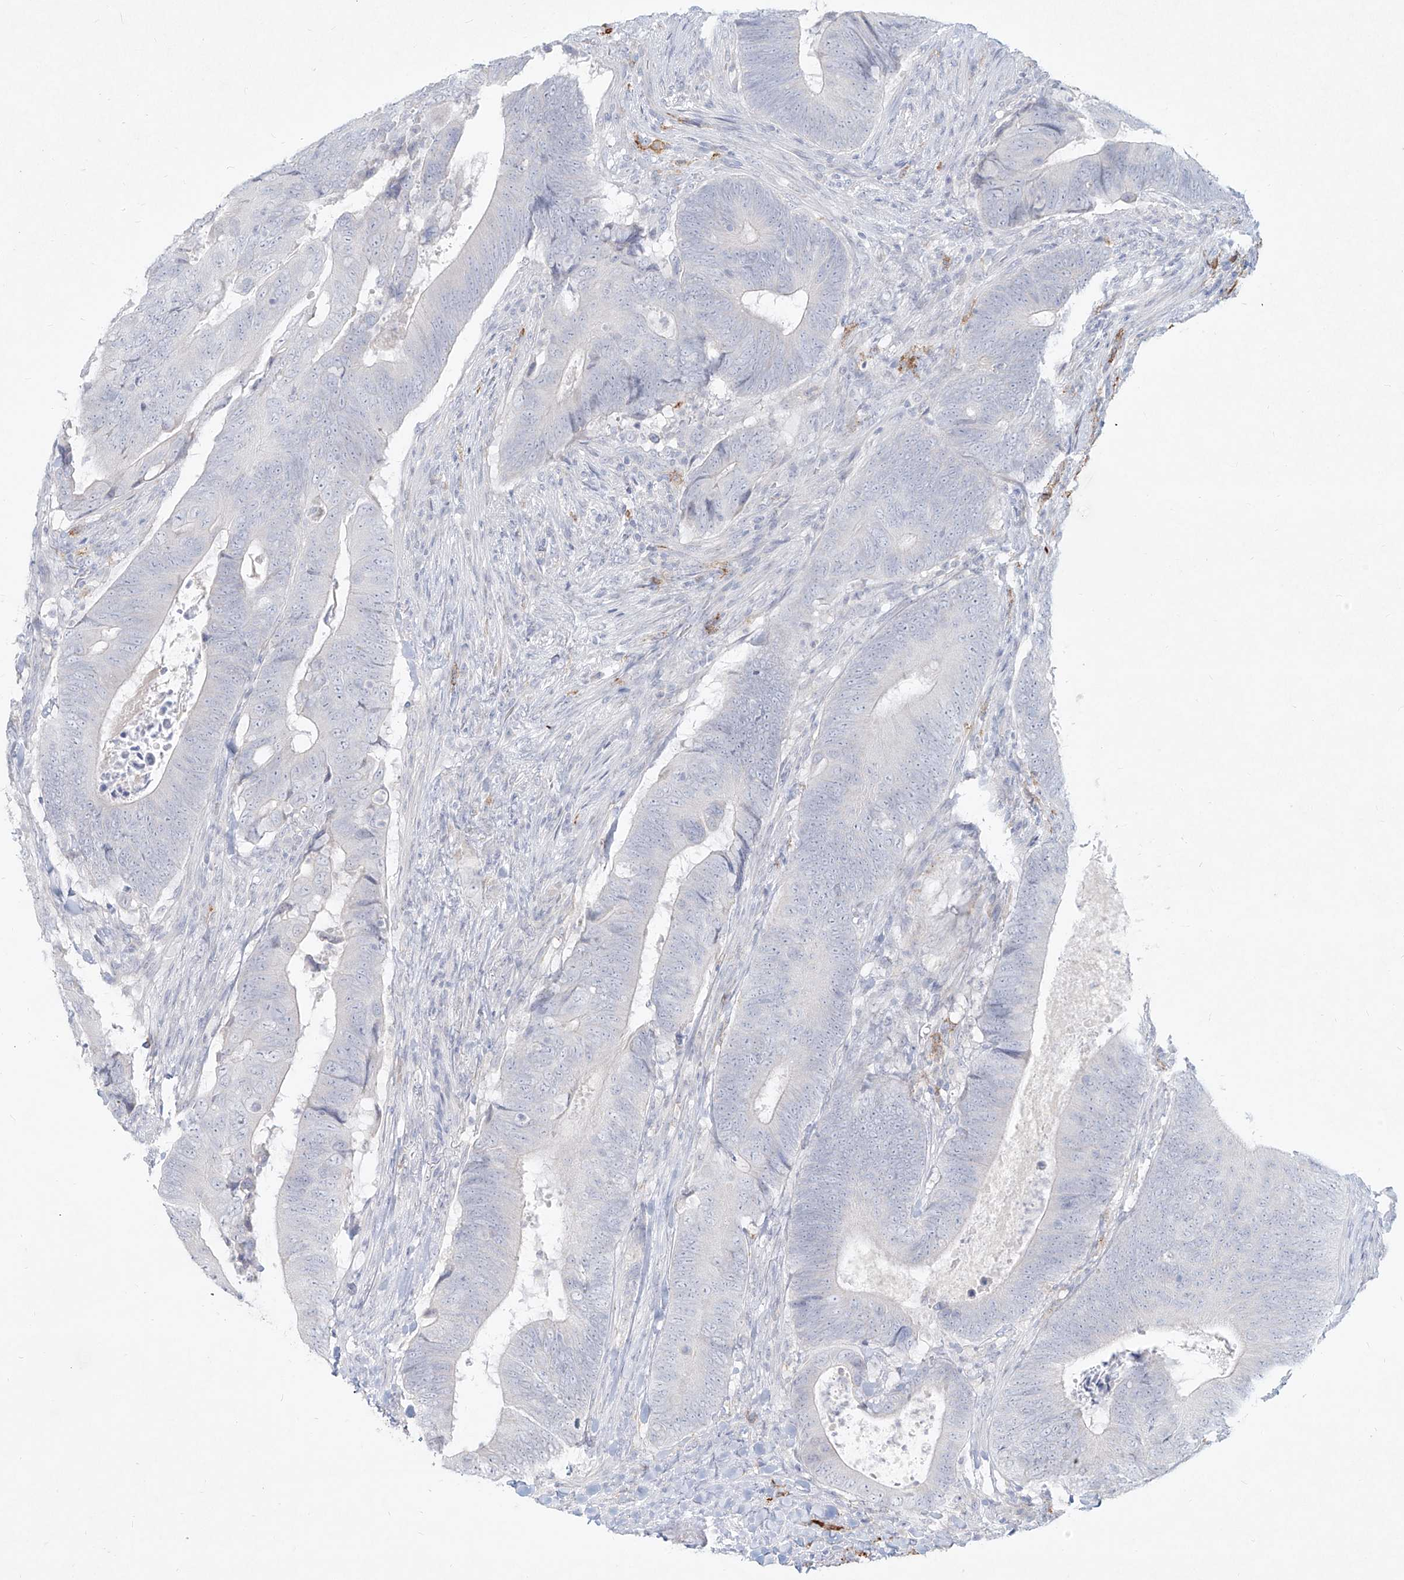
{"staining": {"intensity": "negative", "quantity": "none", "location": "none"}, "tissue": "colorectal cancer", "cell_type": "Tumor cells", "image_type": "cancer", "snomed": [{"axis": "morphology", "description": "Normal tissue, NOS"}, {"axis": "morphology", "description": "Adenocarcinoma, NOS"}, {"axis": "topography", "description": "Colon"}], "caption": "Immunohistochemistry (IHC) of human colorectal cancer exhibits no staining in tumor cells.", "gene": "CD209", "patient": {"sex": "male", "age": 56}}